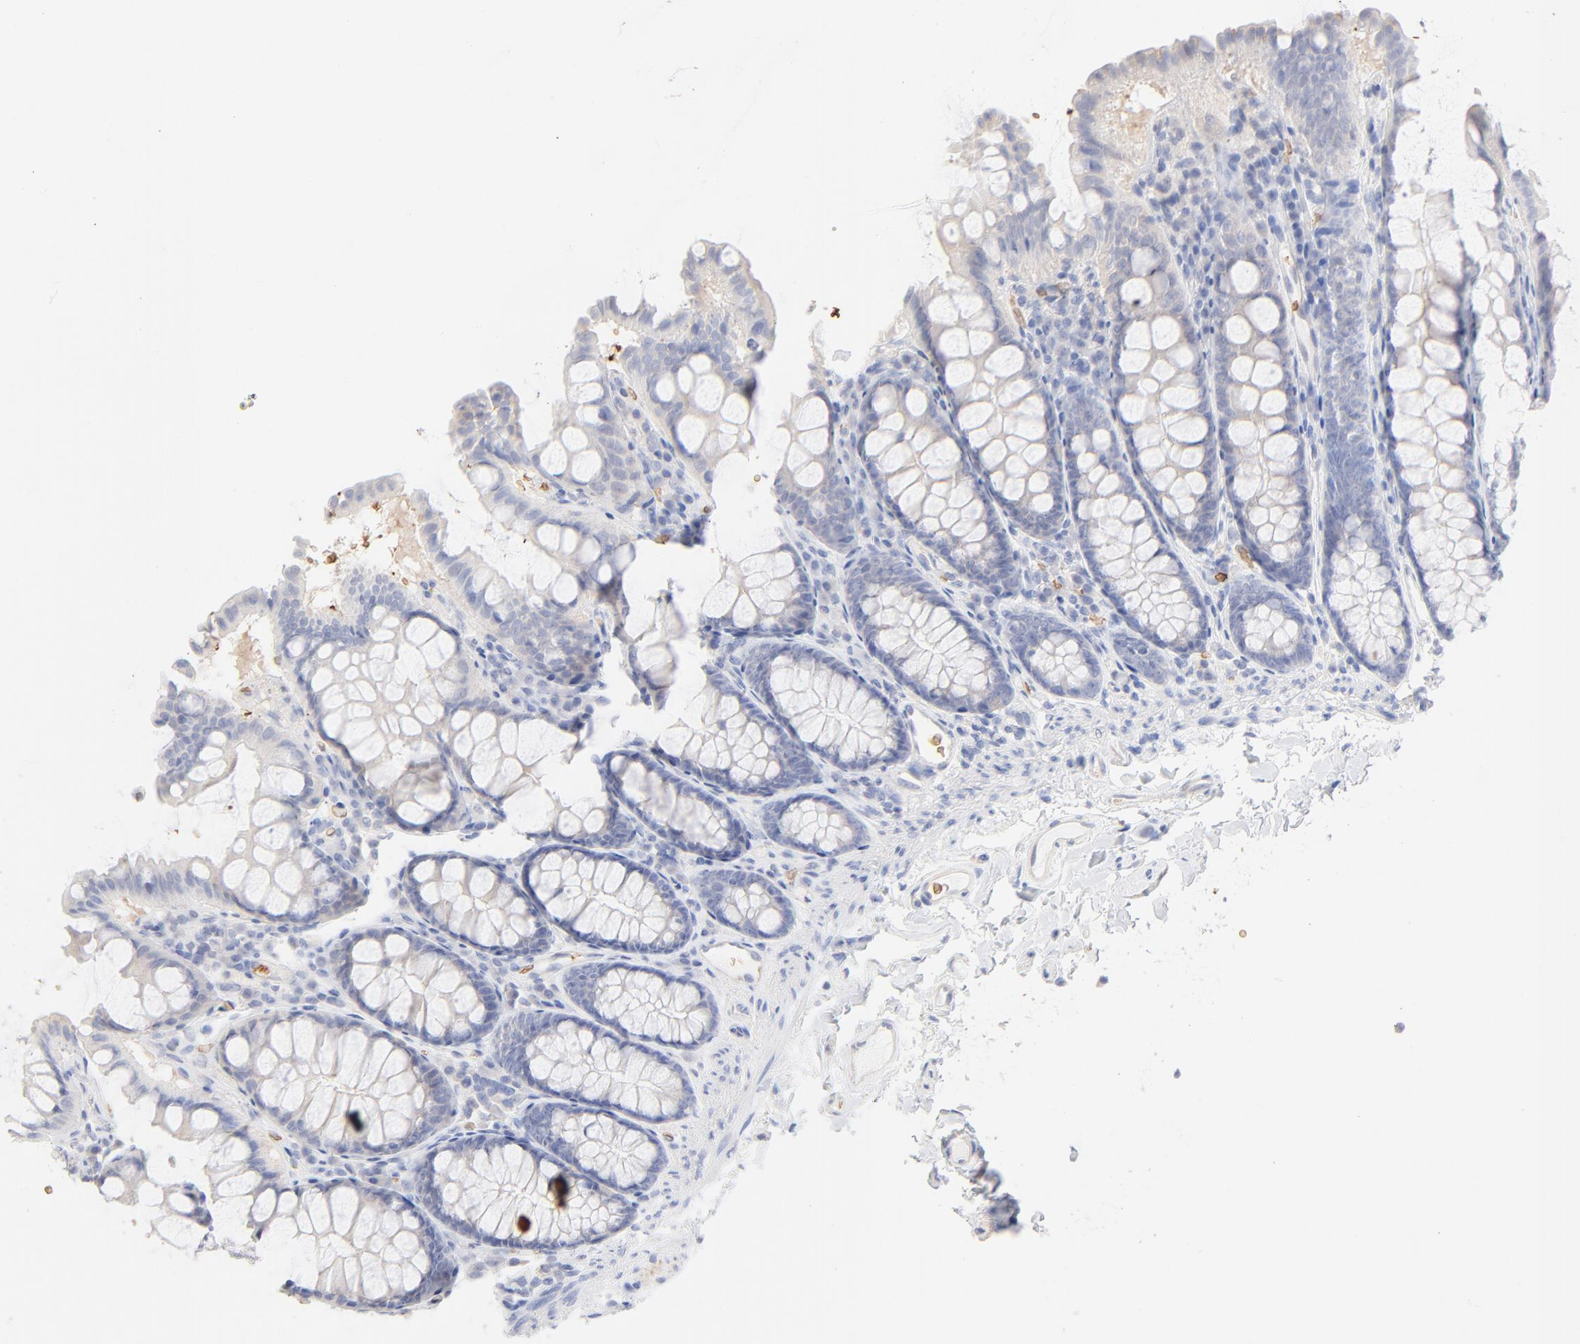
{"staining": {"intensity": "negative", "quantity": "none", "location": "none"}, "tissue": "colon", "cell_type": "Endothelial cells", "image_type": "normal", "snomed": [{"axis": "morphology", "description": "Normal tissue, NOS"}, {"axis": "topography", "description": "Colon"}], "caption": "This is an immunohistochemistry micrograph of unremarkable colon. There is no positivity in endothelial cells.", "gene": "SPTB", "patient": {"sex": "female", "age": 61}}